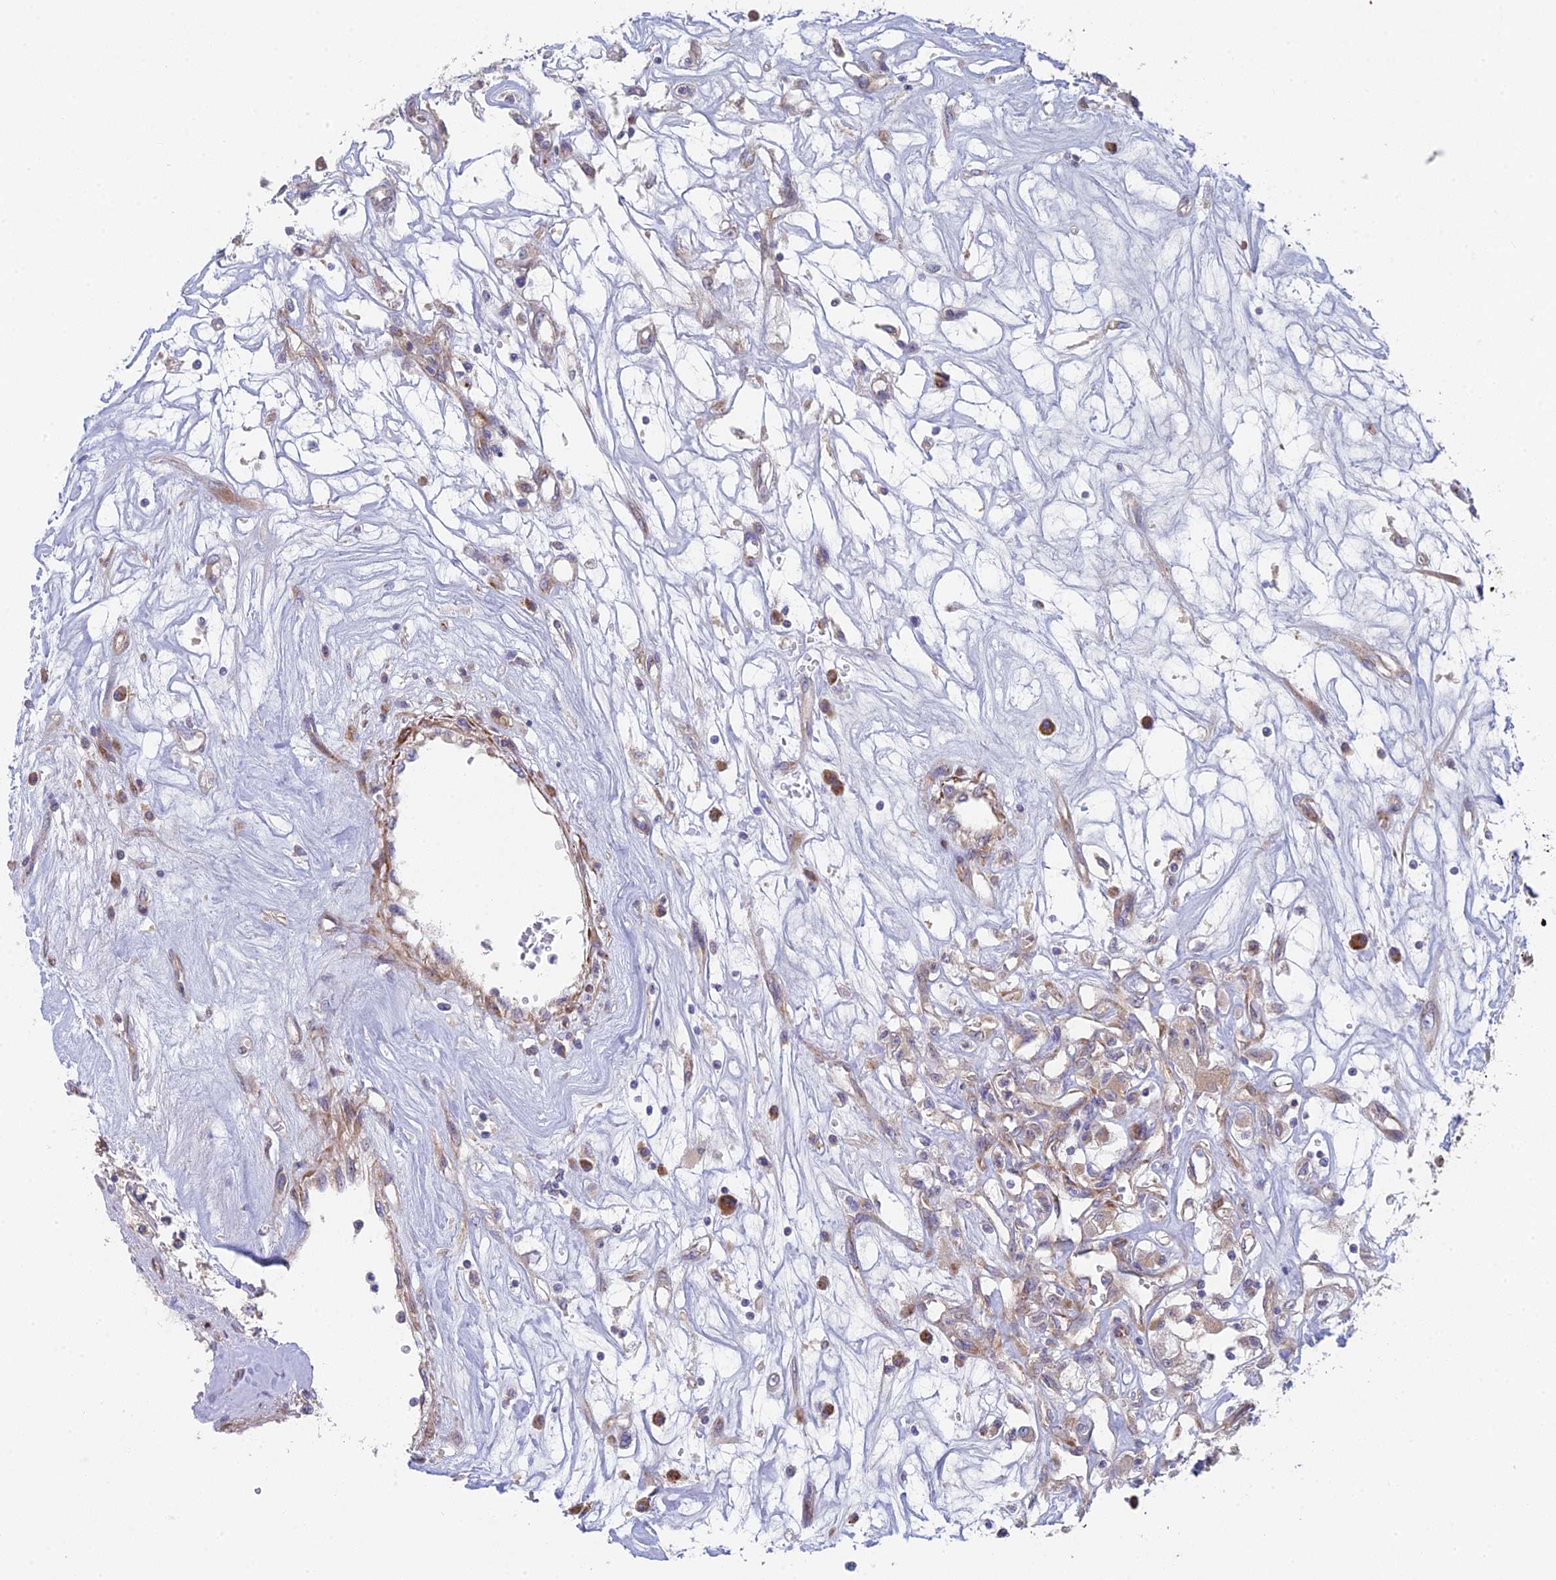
{"staining": {"intensity": "weak", "quantity": "<25%", "location": "cytoplasmic/membranous"}, "tissue": "renal cancer", "cell_type": "Tumor cells", "image_type": "cancer", "snomed": [{"axis": "morphology", "description": "Adenocarcinoma, NOS"}, {"axis": "topography", "description": "Kidney"}], "caption": "The histopathology image displays no staining of tumor cells in renal adenocarcinoma. The staining was performed using DAB to visualize the protein expression in brown, while the nuclei were stained in blue with hematoxylin (Magnification: 20x).", "gene": "INCA1", "patient": {"sex": "female", "age": 59}}